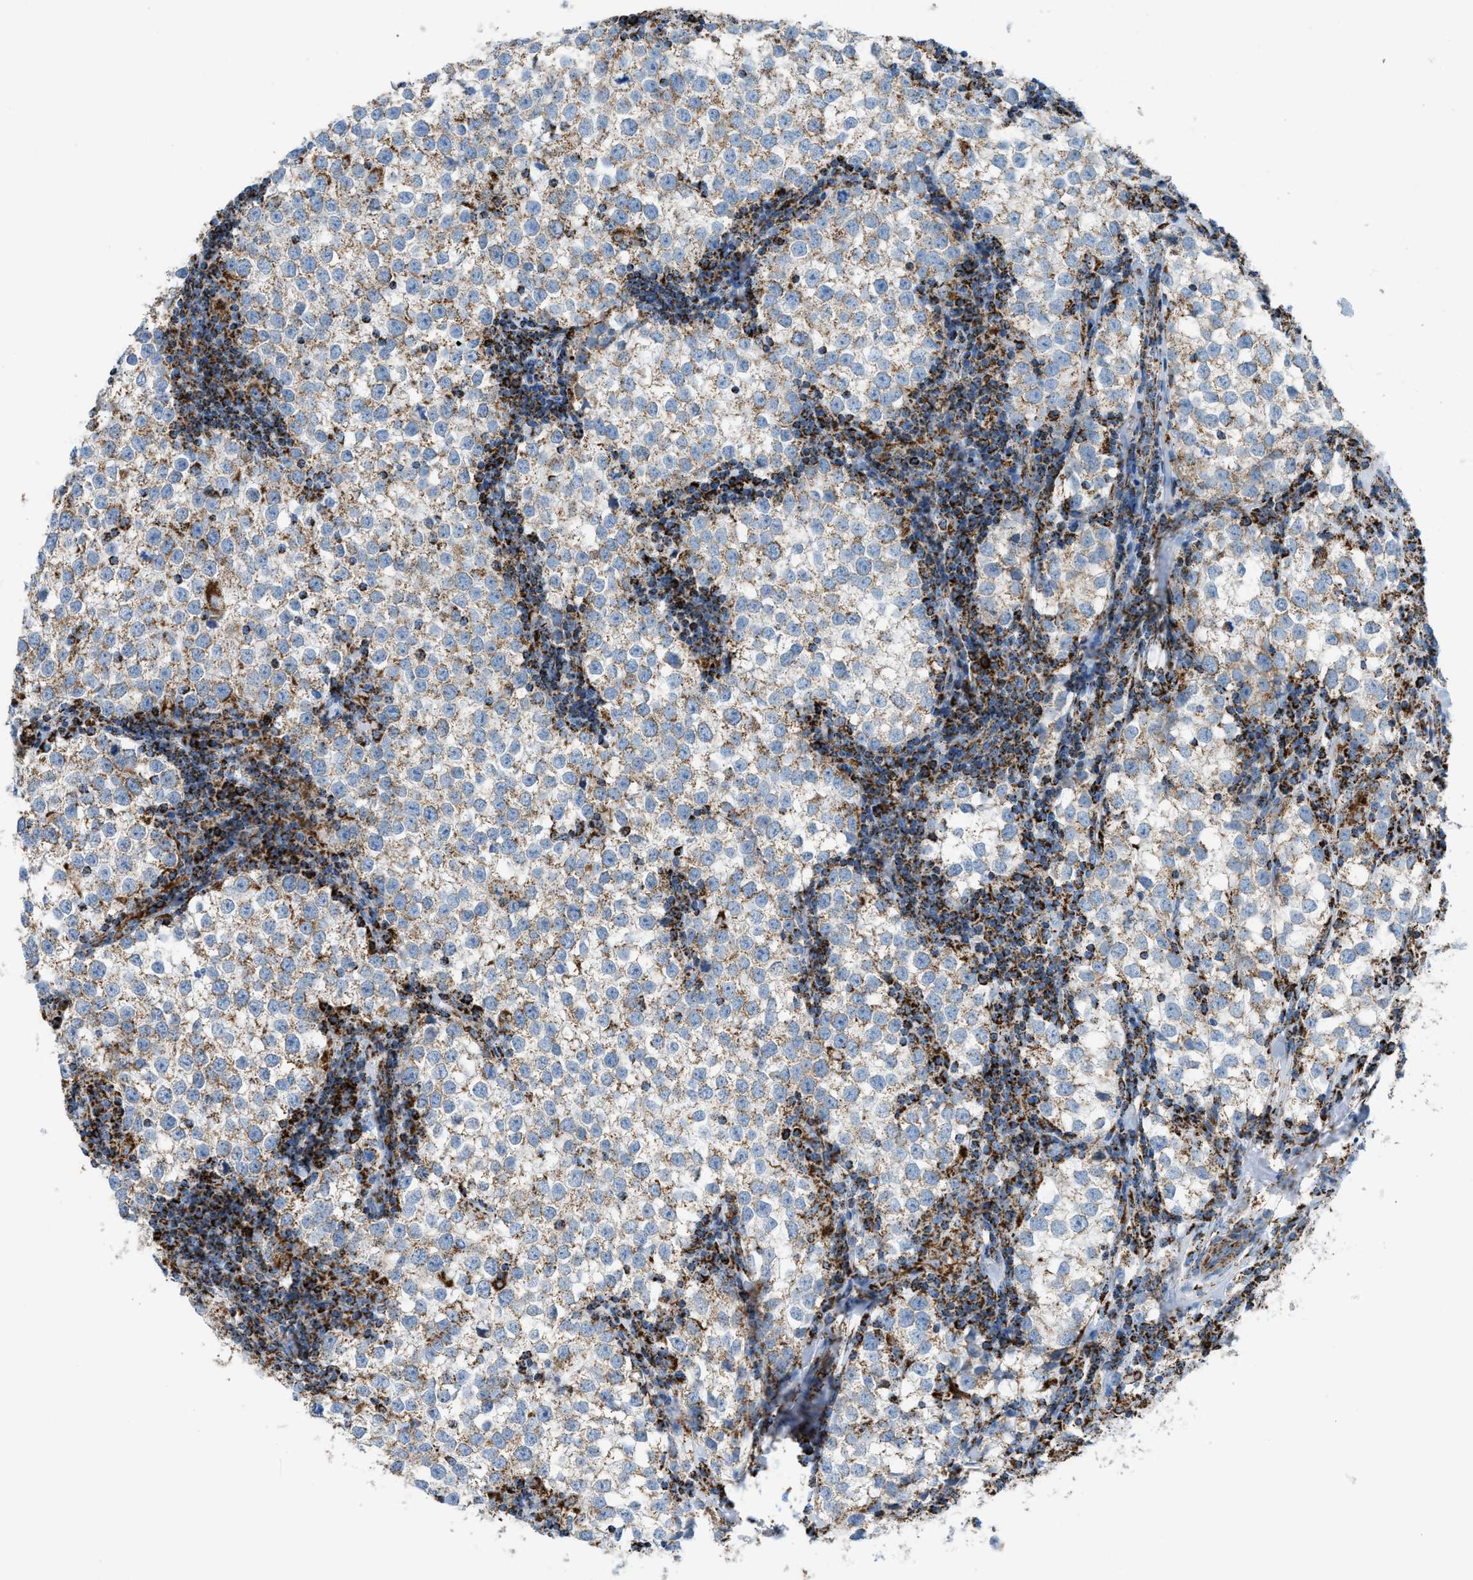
{"staining": {"intensity": "weak", "quantity": ">75%", "location": "cytoplasmic/membranous"}, "tissue": "testis cancer", "cell_type": "Tumor cells", "image_type": "cancer", "snomed": [{"axis": "morphology", "description": "Seminoma, NOS"}, {"axis": "morphology", "description": "Carcinoma, Embryonal, NOS"}, {"axis": "topography", "description": "Testis"}], "caption": "Immunohistochemistry of human testis cancer shows low levels of weak cytoplasmic/membranous expression in about >75% of tumor cells.", "gene": "ETFB", "patient": {"sex": "male", "age": 36}}